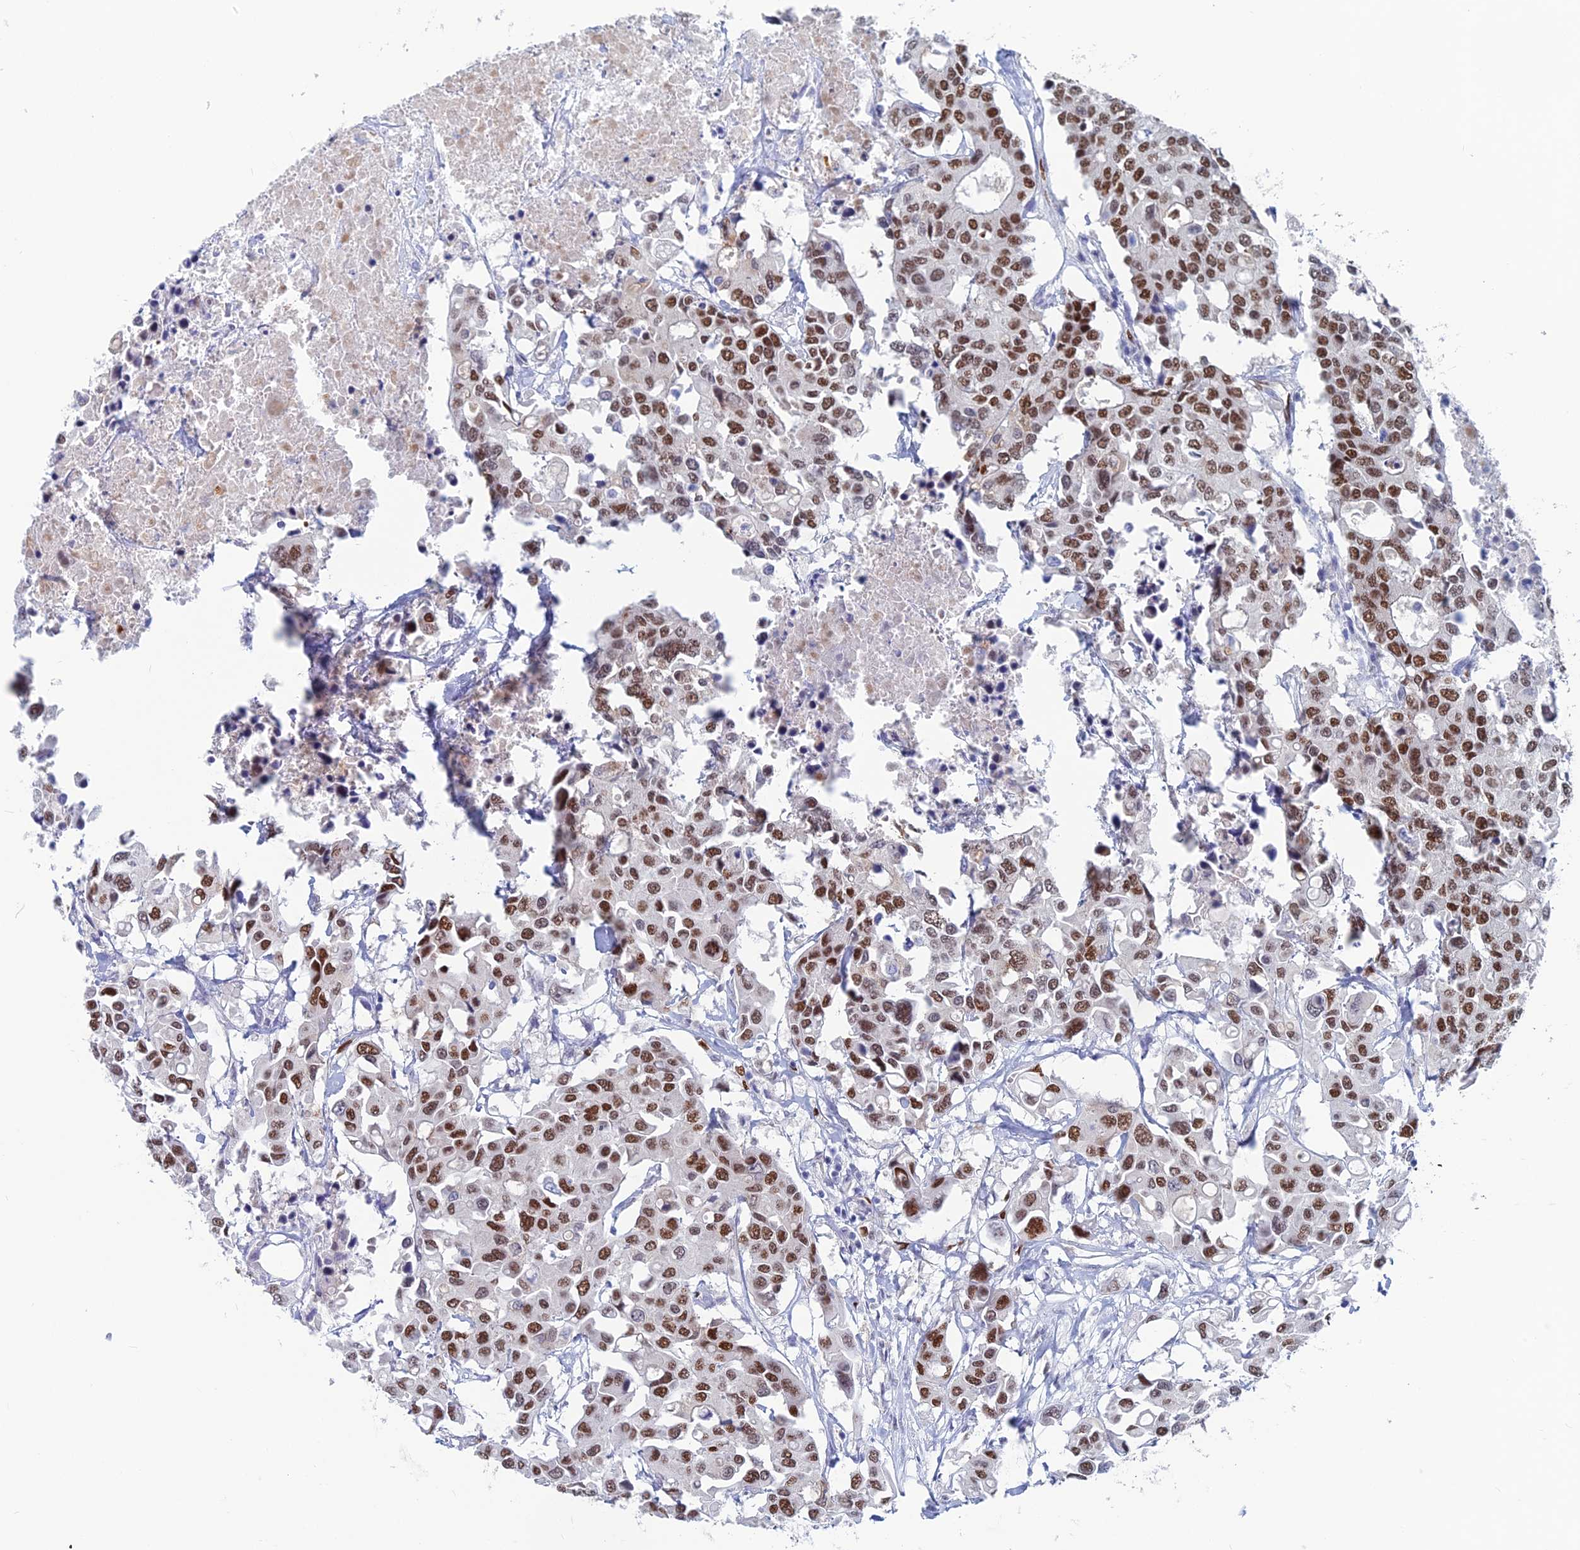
{"staining": {"intensity": "moderate", "quantity": ">75%", "location": "nuclear"}, "tissue": "colorectal cancer", "cell_type": "Tumor cells", "image_type": "cancer", "snomed": [{"axis": "morphology", "description": "Adenocarcinoma, NOS"}, {"axis": "topography", "description": "Colon"}], "caption": "A photomicrograph of colorectal cancer (adenocarcinoma) stained for a protein shows moderate nuclear brown staining in tumor cells. (brown staining indicates protein expression, while blue staining denotes nuclei).", "gene": "NOL4L", "patient": {"sex": "male", "age": 77}}